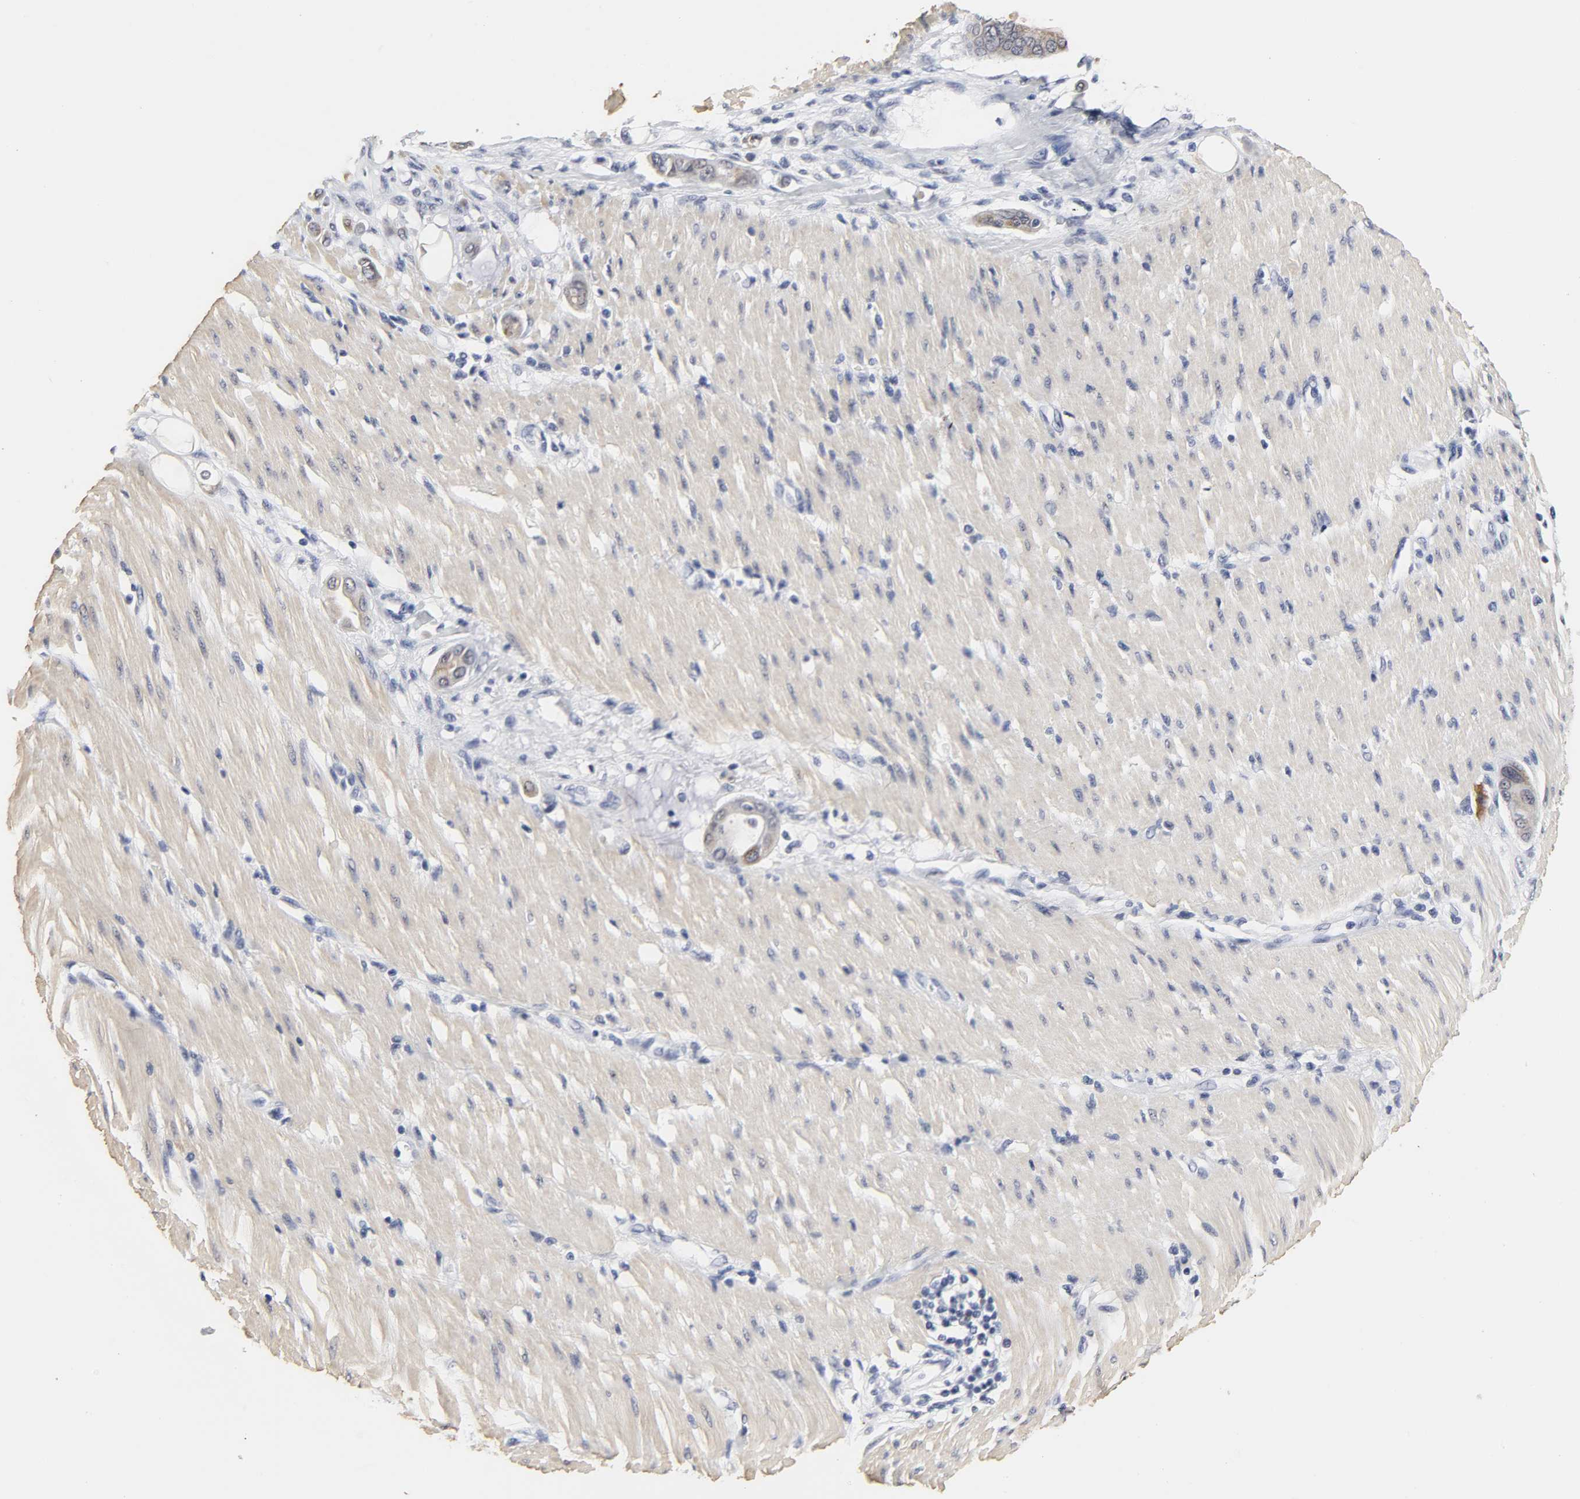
{"staining": {"intensity": "moderate", "quantity": "25%-75%", "location": "cytoplasmic/membranous"}, "tissue": "pancreatic cancer", "cell_type": "Tumor cells", "image_type": "cancer", "snomed": [{"axis": "morphology", "description": "Adenocarcinoma, NOS"}, {"axis": "morphology", "description": "Adenocarcinoma, metastatic, NOS"}, {"axis": "topography", "description": "Lymph node"}, {"axis": "topography", "description": "Pancreas"}, {"axis": "topography", "description": "Duodenum"}], "caption": "An IHC photomicrograph of tumor tissue is shown. Protein staining in brown labels moderate cytoplasmic/membranous positivity in pancreatic cancer (adenocarcinoma) within tumor cells. The staining was performed using DAB to visualize the protein expression in brown, while the nuclei were stained in blue with hematoxylin (Magnification: 20x).", "gene": "GRHL2", "patient": {"sex": "female", "age": 64}}